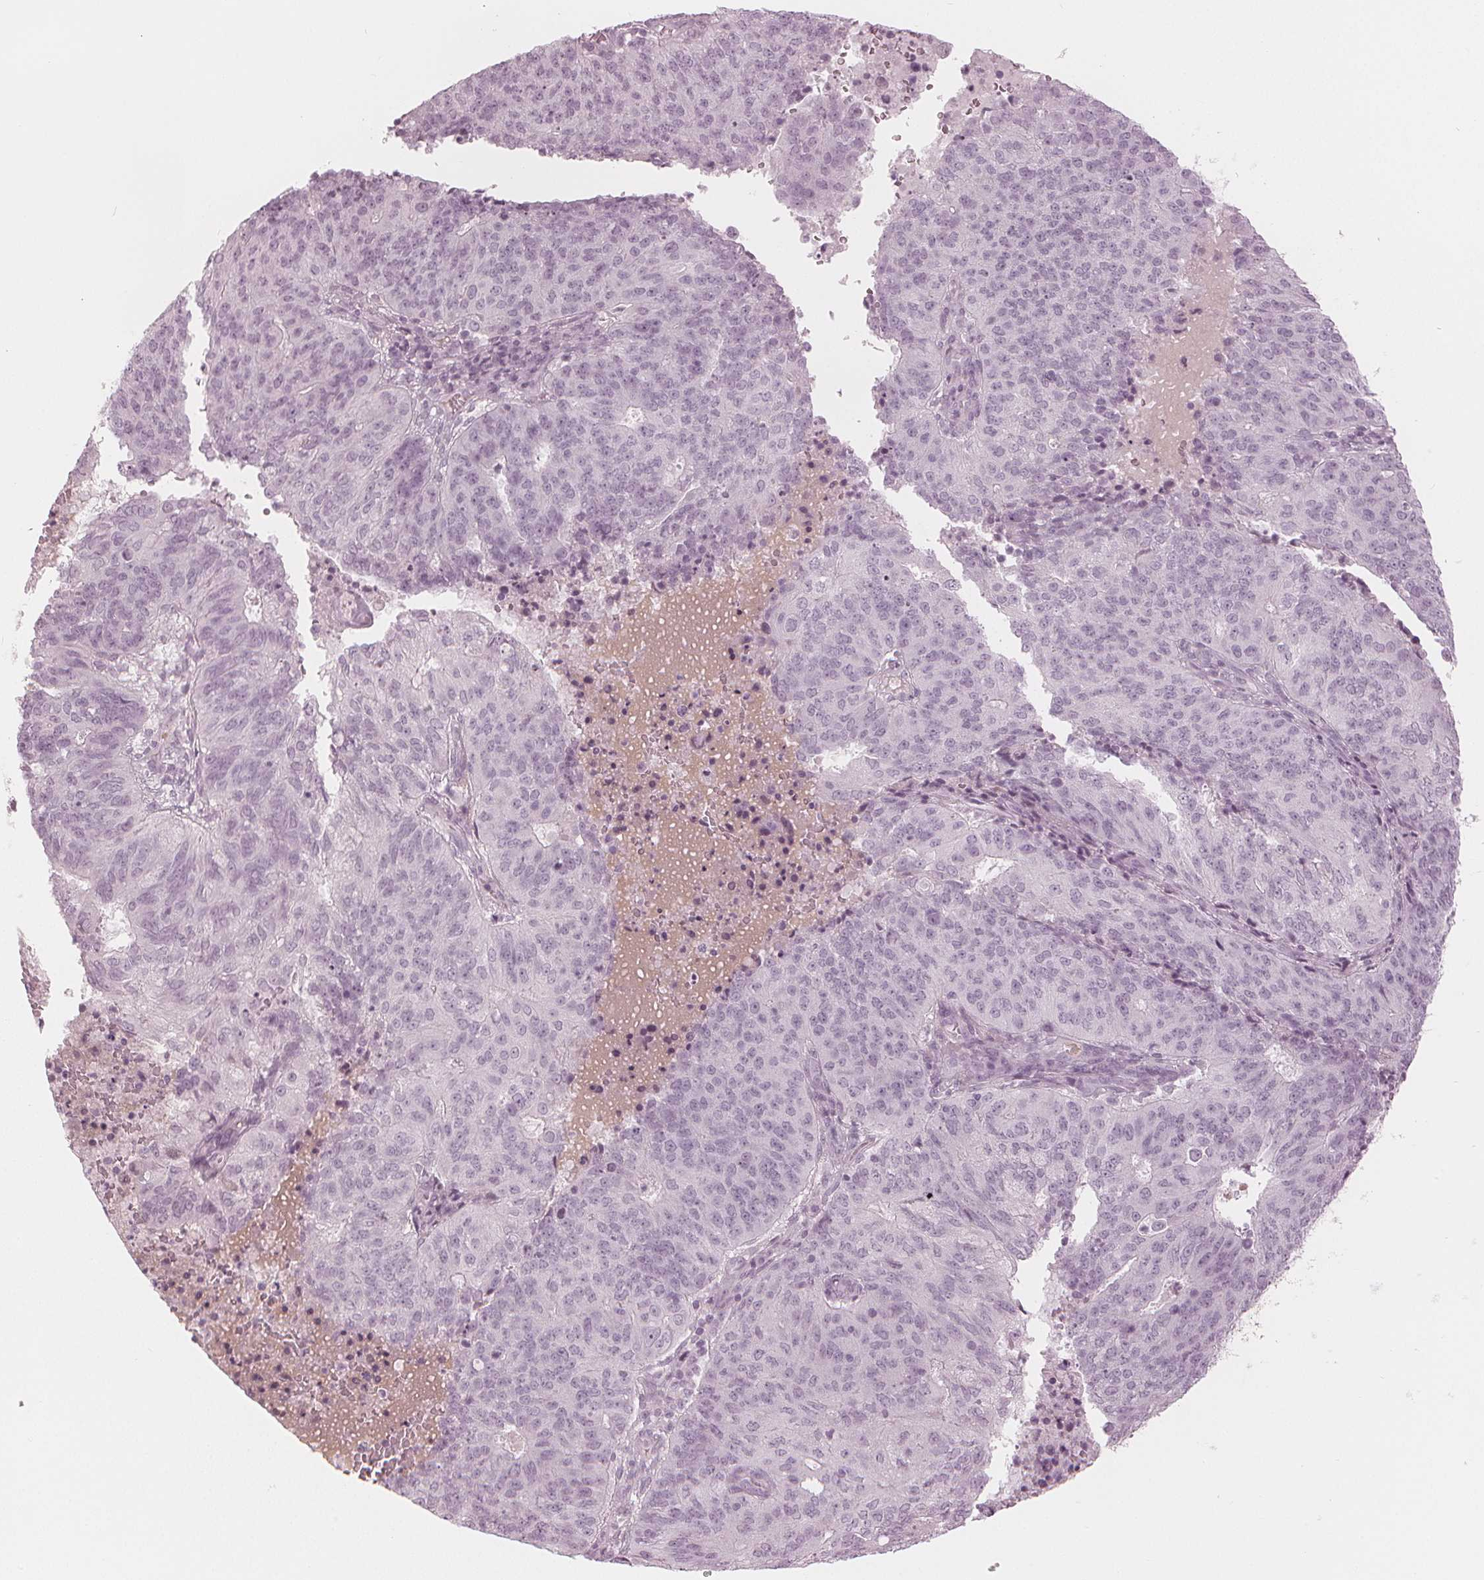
{"staining": {"intensity": "negative", "quantity": "none", "location": "none"}, "tissue": "endometrial cancer", "cell_type": "Tumor cells", "image_type": "cancer", "snomed": [{"axis": "morphology", "description": "Adenocarcinoma, NOS"}, {"axis": "topography", "description": "Endometrium"}], "caption": "Protein analysis of endometrial adenocarcinoma reveals no significant staining in tumor cells. The staining was performed using DAB to visualize the protein expression in brown, while the nuclei were stained in blue with hematoxylin (Magnification: 20x).", "gene": "PAEP", "patient": {"sex": "female", "age": 82}}